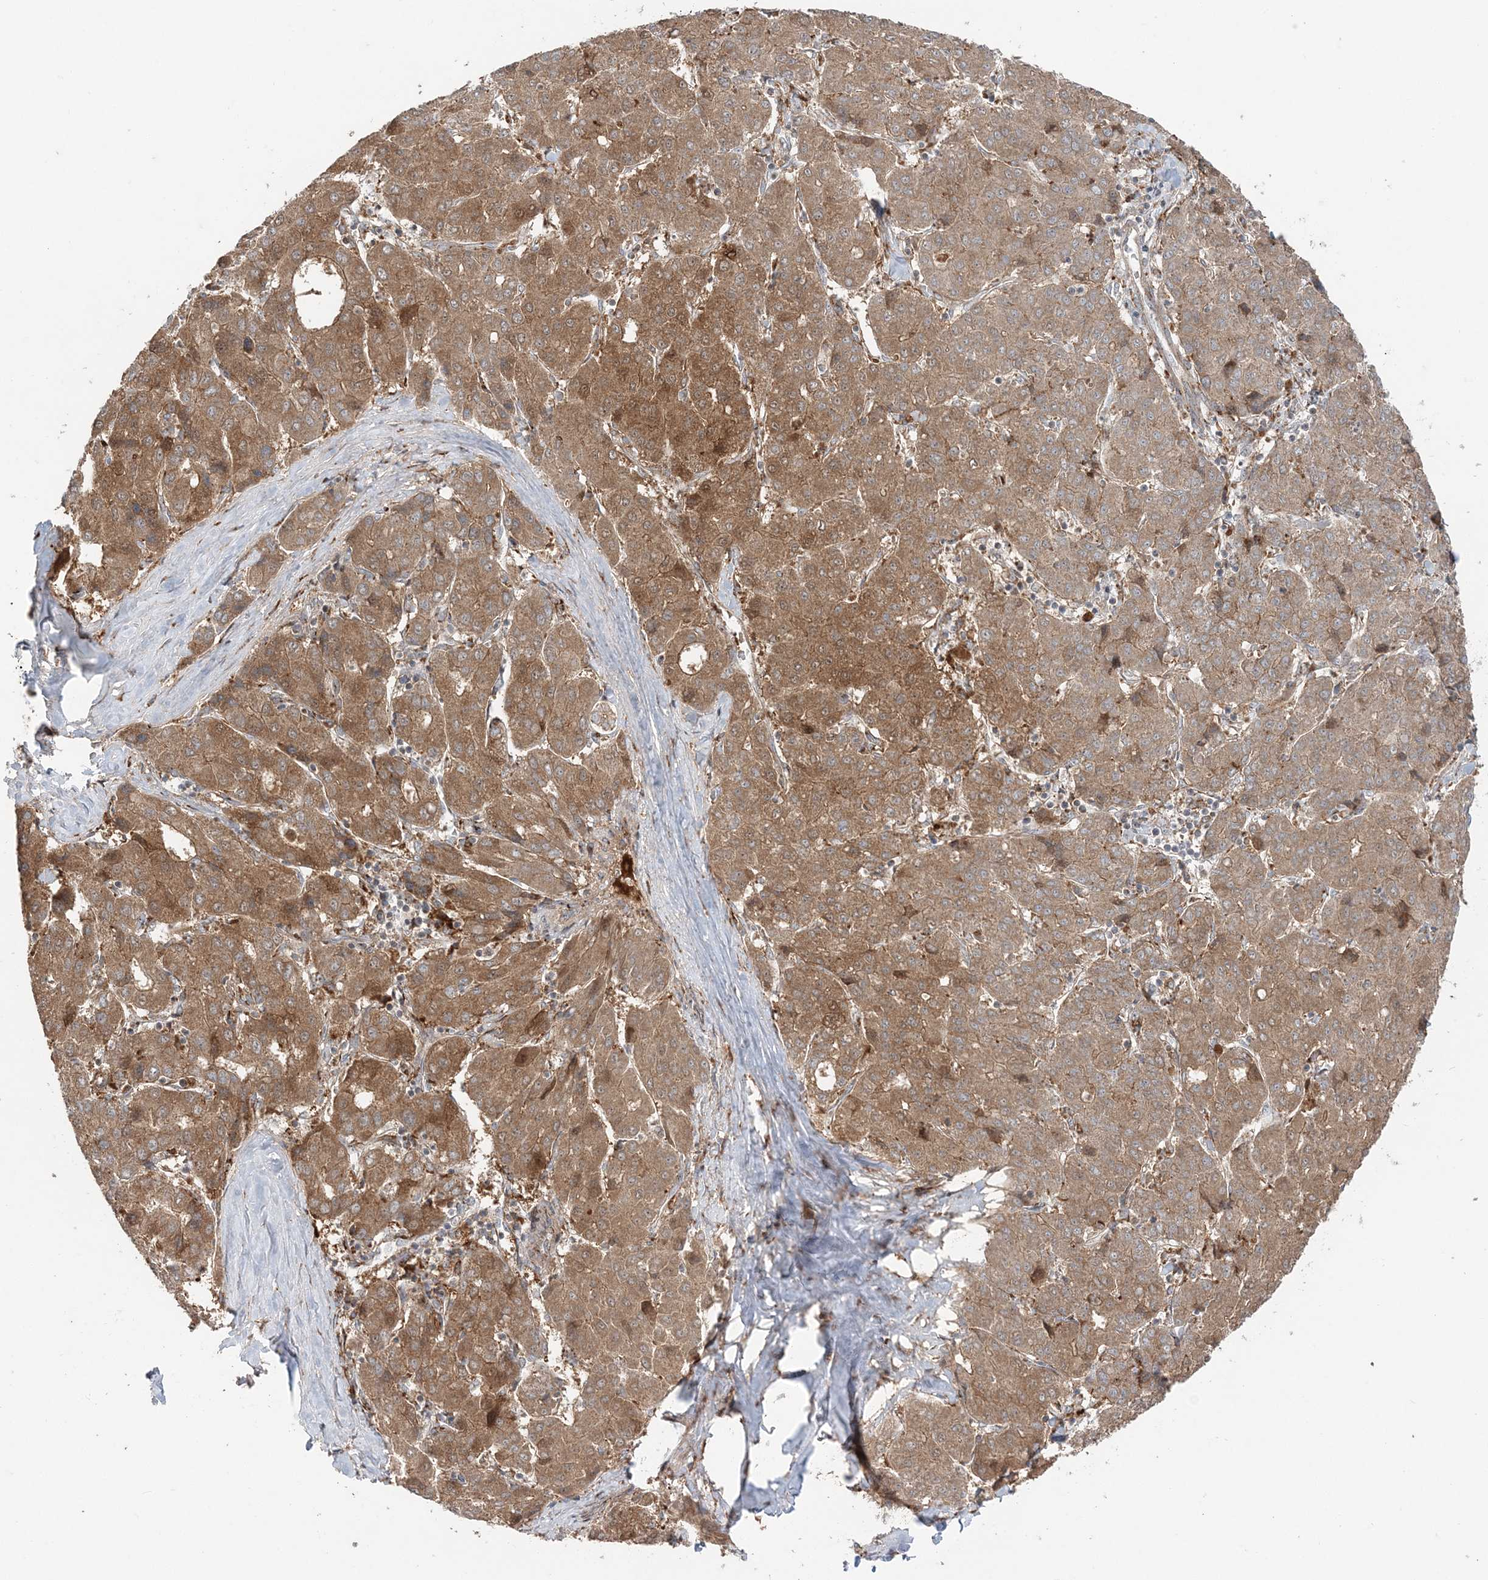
{"staining": {"intensity": "moderate", "quantity": ">75%", "location": "cytoplasmic/membranous"}, "tissue": "liver cancer", "cell_type": "Tumor cells", "image_type": "cancer", "snomed": [{"axis": "morphology", "description": "Carcinoma, Hepatocellular, NOS"}, {"axis": "topography", "description": "Liver"}], "caption": "A medium amount of moderate cytoplasmic/membranous staining is appreciated in approximately >75% of tumor cells in liver cancer tissue.", "gene": "ABCC3", "patient": {"sex": "male", "age": 65}}